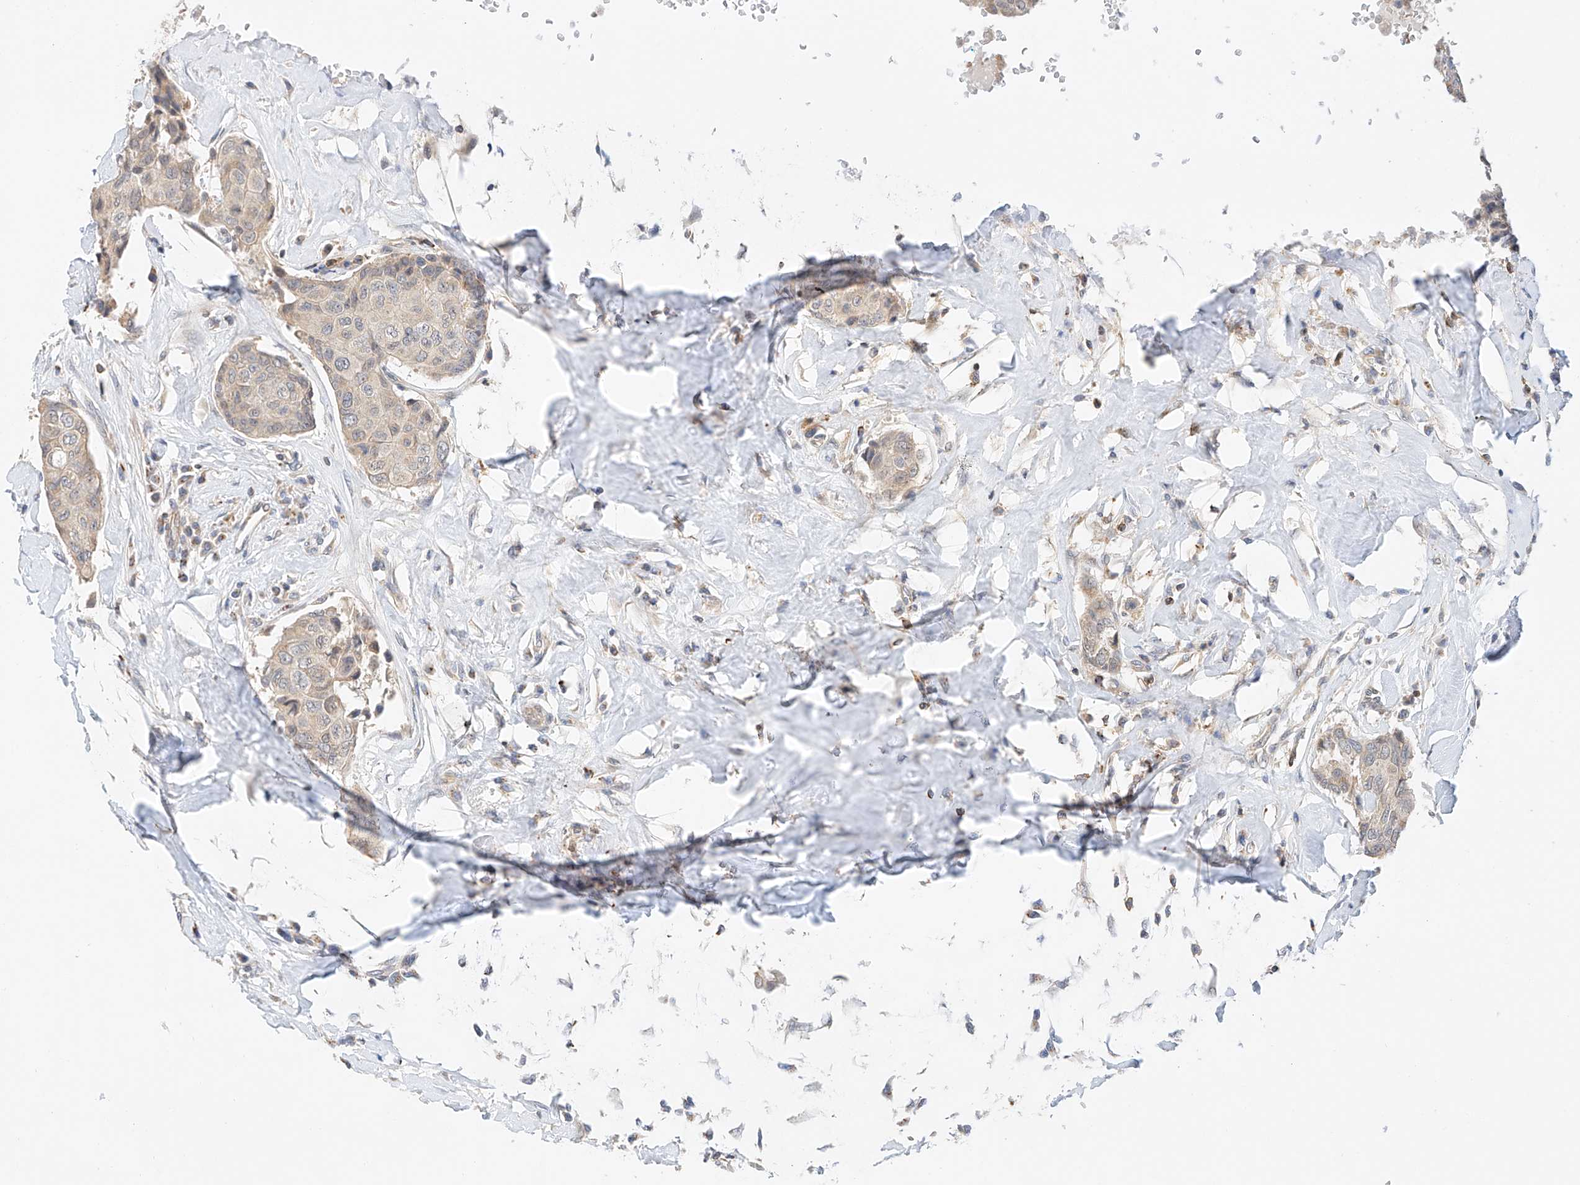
{"staining": {"intensity": "weak", "quantity": "<25%", "location": "cytoplasmic/membranous"}, "tissue": "breast cancer", "cell_type": "Tumor cells", "image_type": "cancer", "snomed": [{"axis": "morphology", "description": "Duct carcinoma"}, {"axis": "topography", "description": "Breast"}], "caption": "This is an immunohistochemistry (IHC) photomicrograph of human invasive ductal carcinoma (breast). There is no staining in tumor cells.", "gene": "MFN2", "patient": {"sex": "female", "age": 80}}